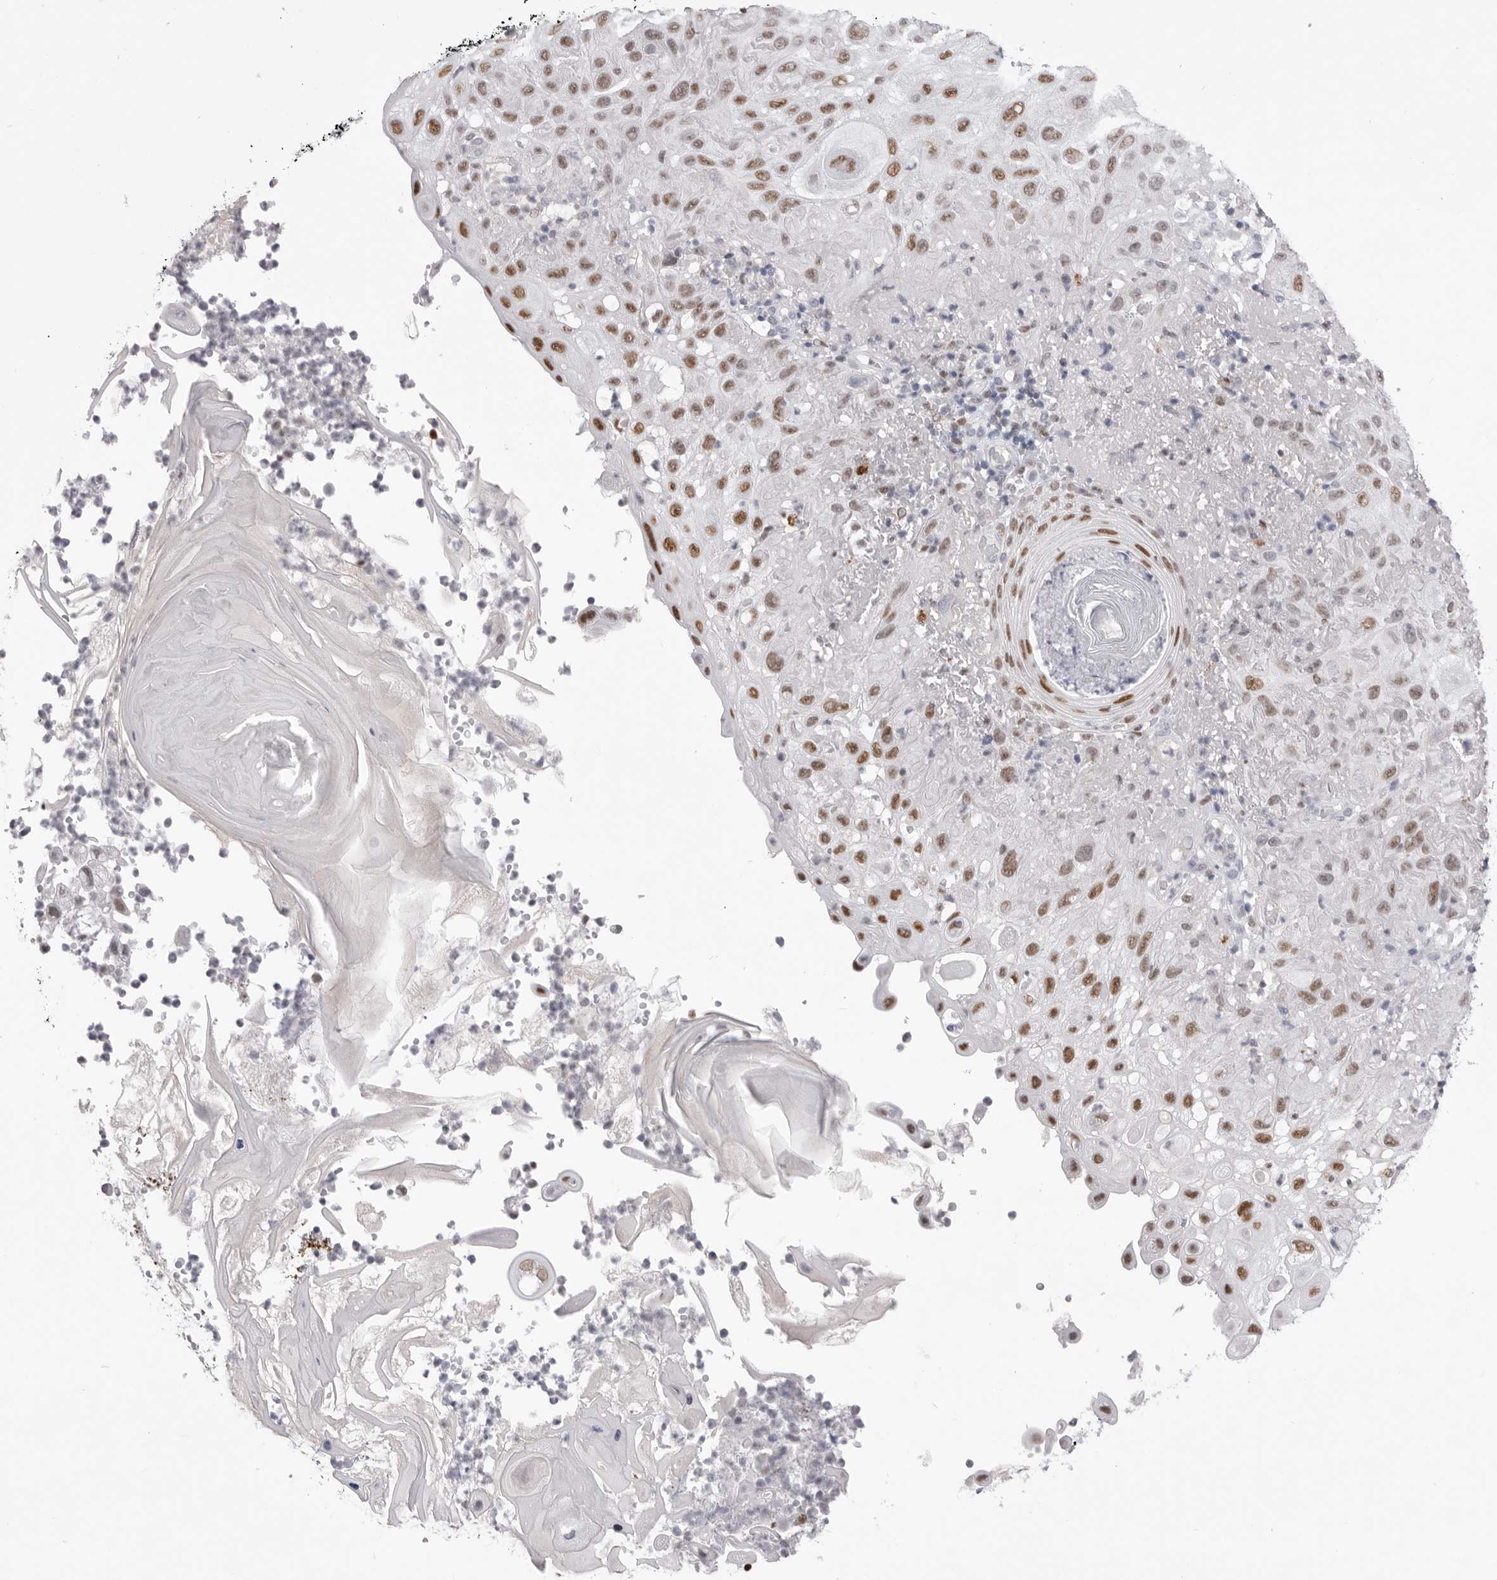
{"staining": {"intensity": "moderate", "quantity": ">75%", "location": "nuclear"}, "tissue": "skin cancer", "cell_type": "Tumor cells", "image_type": "cancer", "snomed": [{"axis": "morphology", "description": "Normal tissue, NOS"}, {"axis": "morphology", "description": "Squamous cell carcinoma, NOS"}, {"axis": "topography", "description": "Skin"}], "caption": "Protein staining of squamous cell carcinoma (skin) tissue exhibits moderate nuclear expression in approximately >75% of tumor cells. The protein of interest is stained brown, and the nuclei are stained in blue (DAB IHC with brightfield microscopy, high magnification).", "gene": "ZBTB7B", "patient": {"sex": "female", "age": 96}}